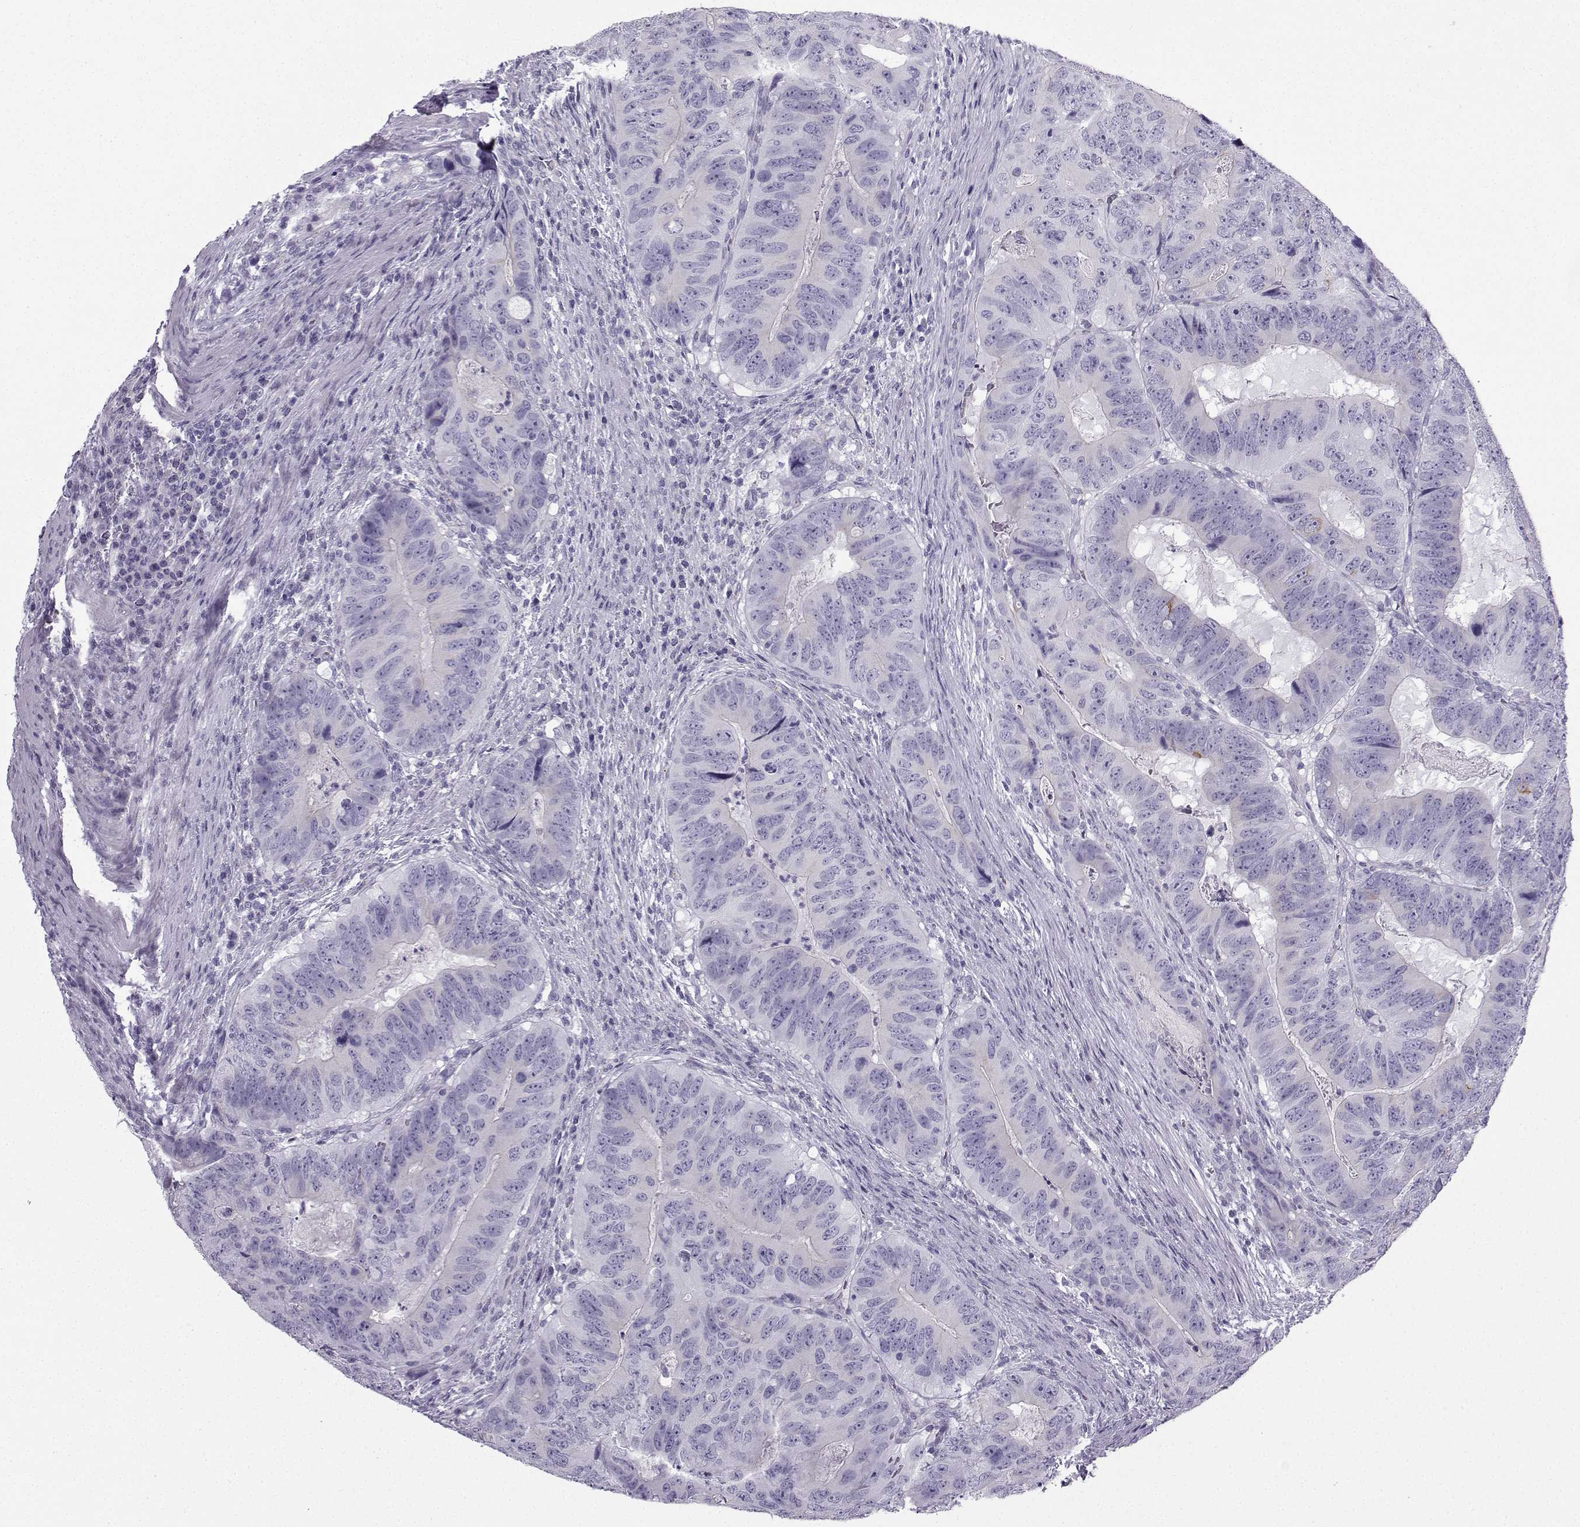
{"staining": {"intensity": "negative", "quantity": "none", "location": "none"}, "tissue": "colorectal cancer", "cell_type": "Tumor cells", "image_type": "cancer", "snomed": [{"axis": "morphology", "description": "Adenocarcinoma, NOS"}, {"axis": "topography", "description": "Colon"}], "caption": "IHC histopathology image of colorectal adenocarcinoma stained for a protein (brown), which demonstrates no expression in tumor cells. (DAB (3,3'-diaminobenzidine) immunohistochemistry (IHC), high magnification).", "gene": "ZBTB8B", "patient": {"sex": "male", "age": 79}}